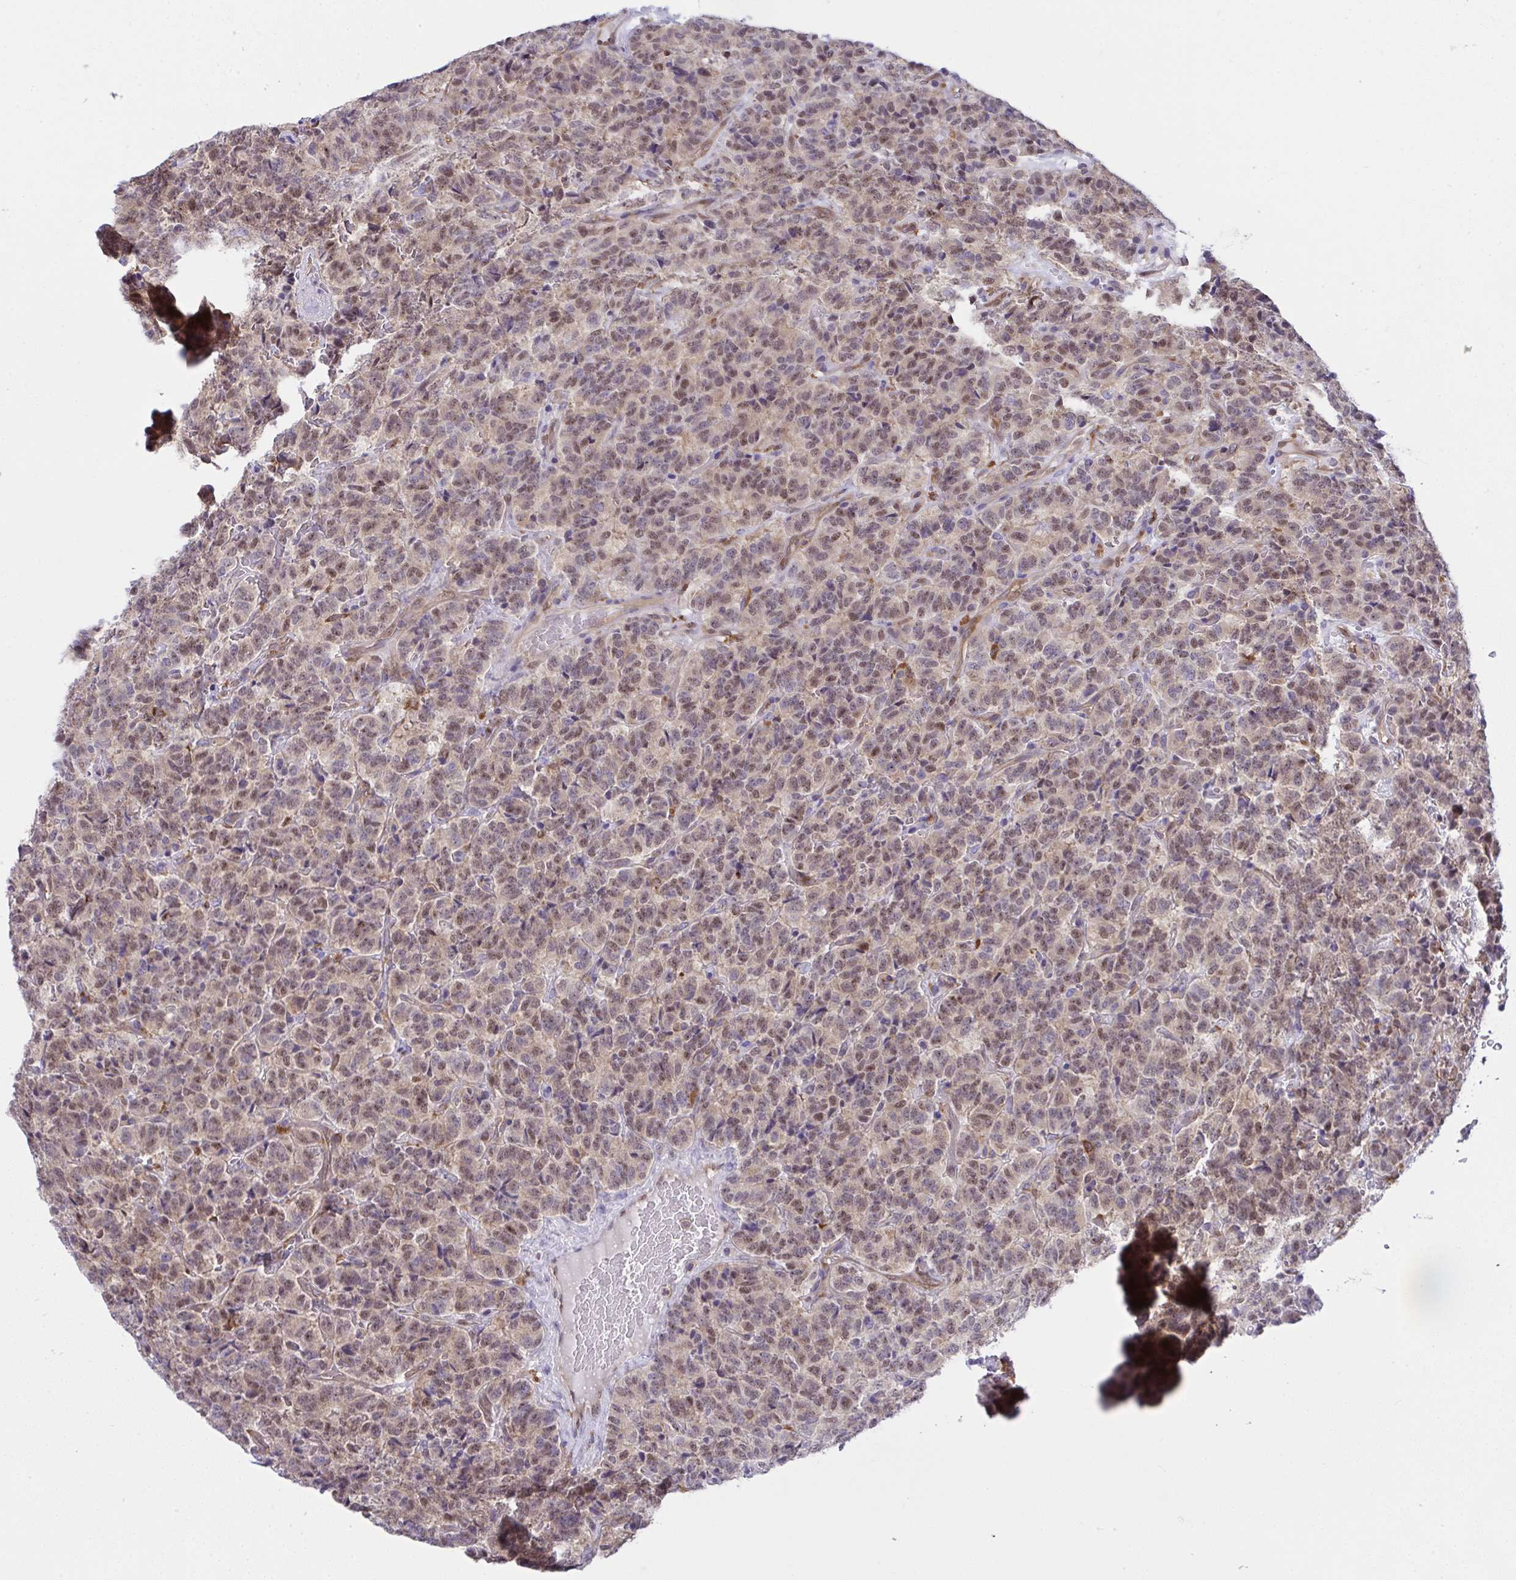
{"staining": {"intensity": "moderate", "quantity": "25%-75%", "location": "nuclear"}, "tissue": "carcinoid", "cell_type": "Tumor cells", "image_type": "cancer", "snomed": [{"axis": "morphology", "description": "Carcinoid, malignant, NOS"}, {"axis": "topography", "description": "Pancreas"}], "caption": "Malignant carcinoid stained for a protein reveals moderate nuclear positivity in tumor cells.", "gene": "ALDH16A1", "patient": {"sex": "male", "age": 36}}